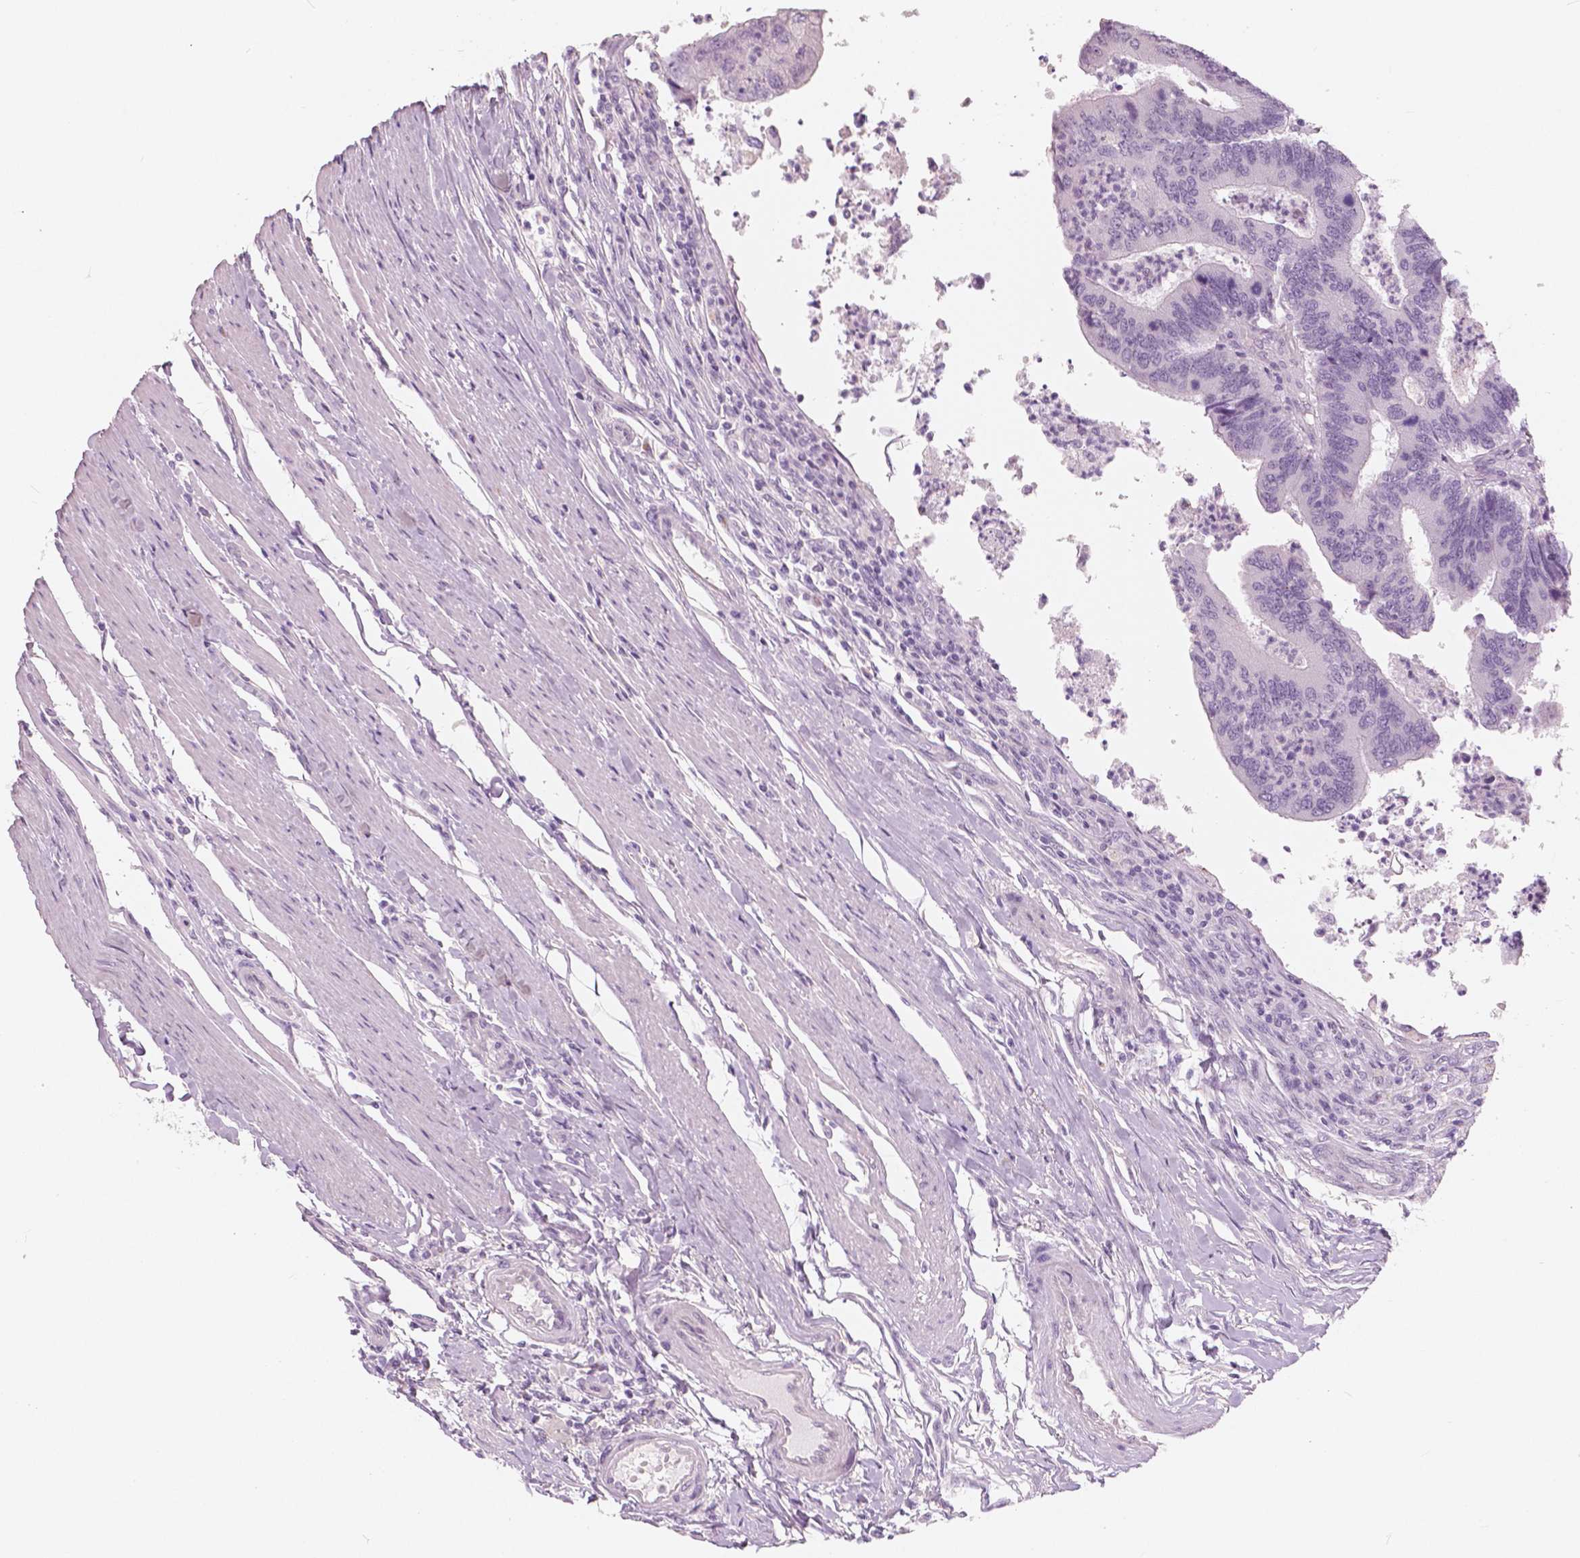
{"staining": {"intensity": "negative", "quantity": "none", "location": "none"}, "tissue": "colorectal cancer", "cell_type": "Tumor cells", "image_type": "cancer", "snomed": [{"axis": "morphology", "description": "Adenocarcinoma, NOS"}, {"axis": "topography", "description": "Colon"}], "caption": "A high-resolution image shows immunohistochemistry staining of colorectal cancer (adenocarcinoma), which exhibits no significant positivity in tumor cells.", "gene": "A4GNT", "patient": {"sex": "female", "age": 67}}